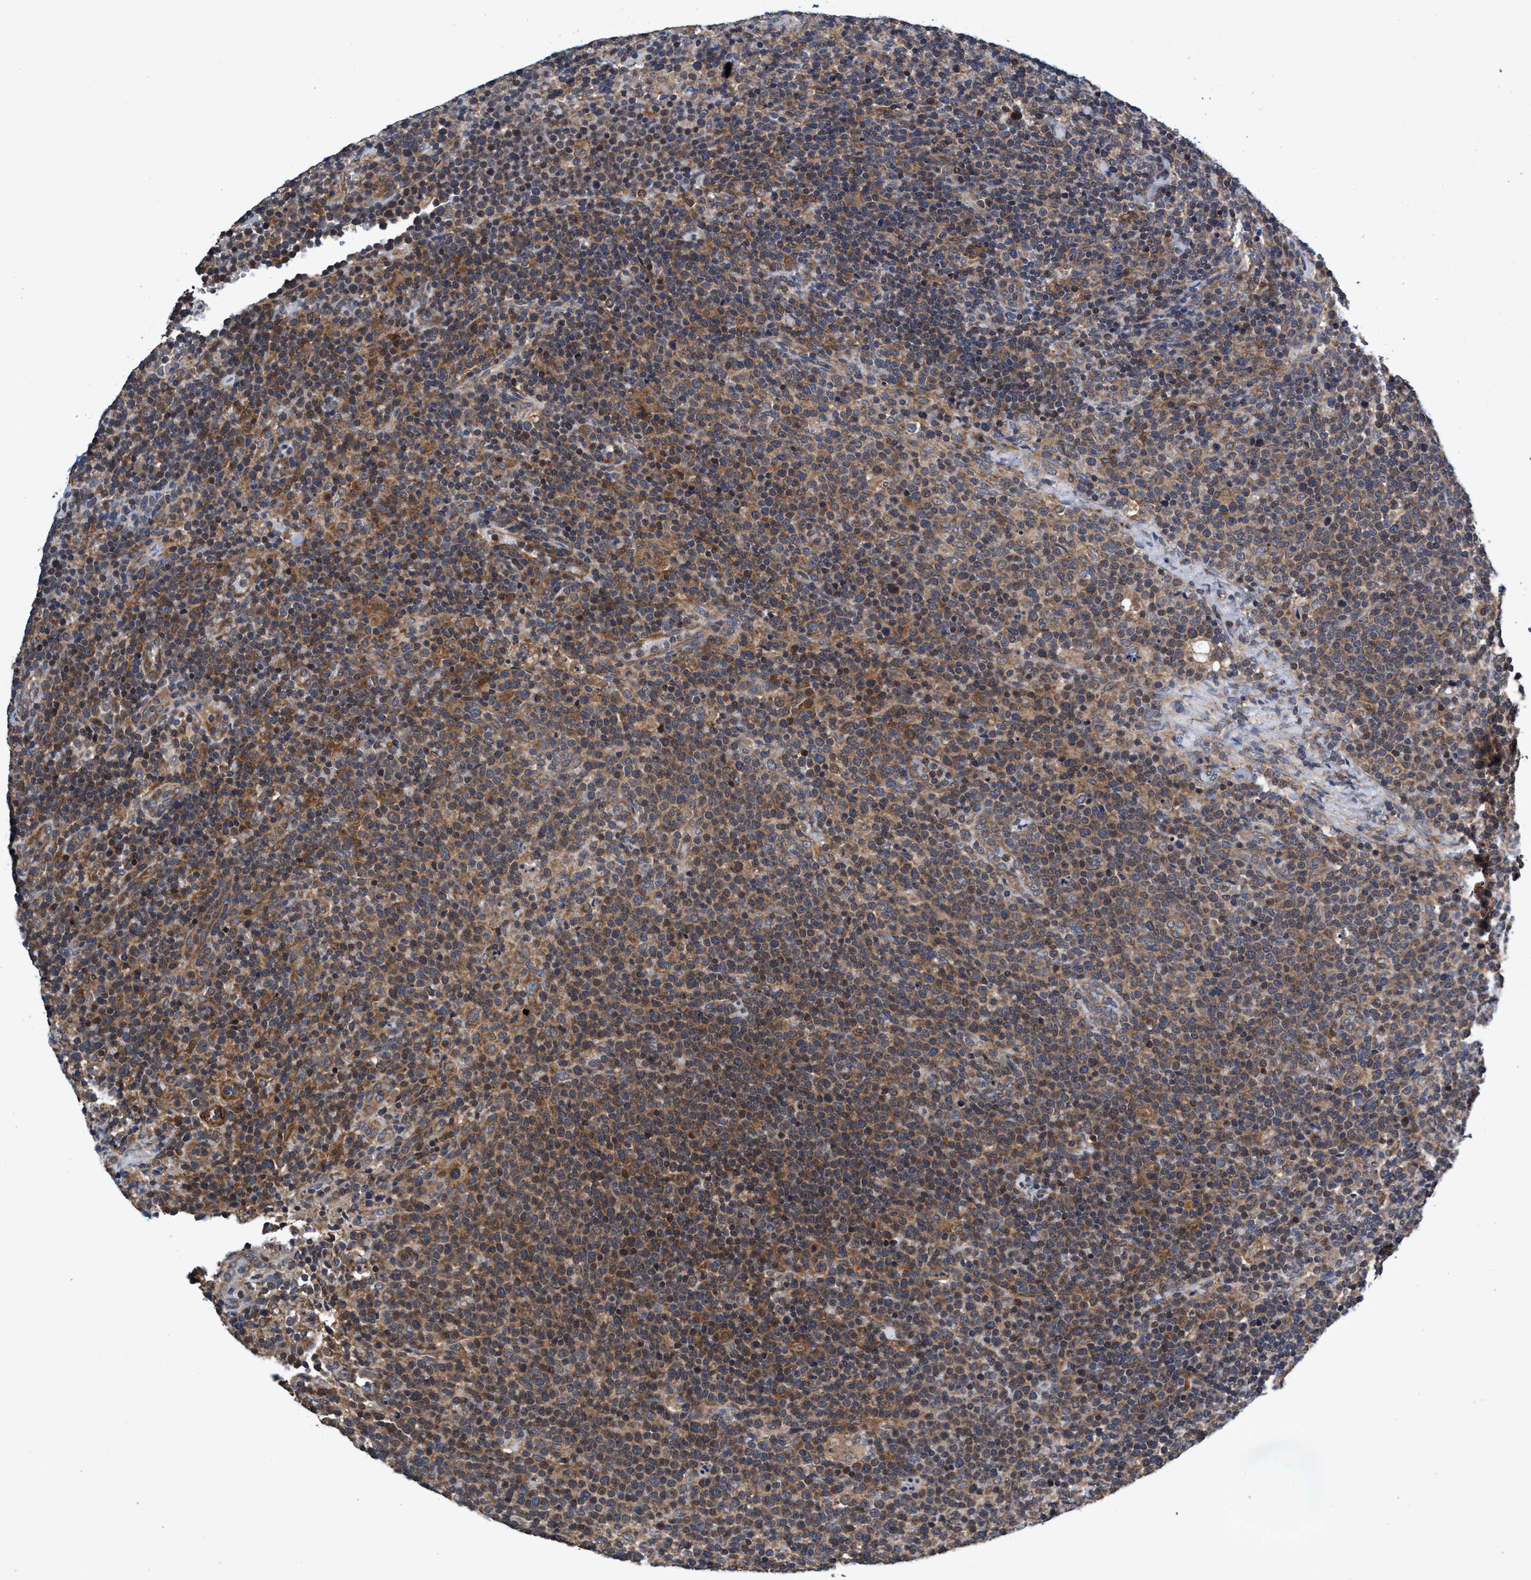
{"staining": {"intensity": "moderate", "quantity": ">75%", "location": "cytoplasmic/membranous"}, "tissue": "lymphoma", "cell_type": "Tumor cells", "image_type": "cancer", "snomed": [{"axis": "morphology", "description": "Malignant lymphoma, non-Hodgkin's type, High grade"}, {"axis": "topography", "description": "Lymph node"}], "caption": "There is medium levels of moderate cytoplasmic/membranous positivity in tumor cells of lymphoma, as demonstrated by immunohistochemical staining (brown color).", "gene": "CALCOCO2", "patient": {"sex": "male", "age": 61}}